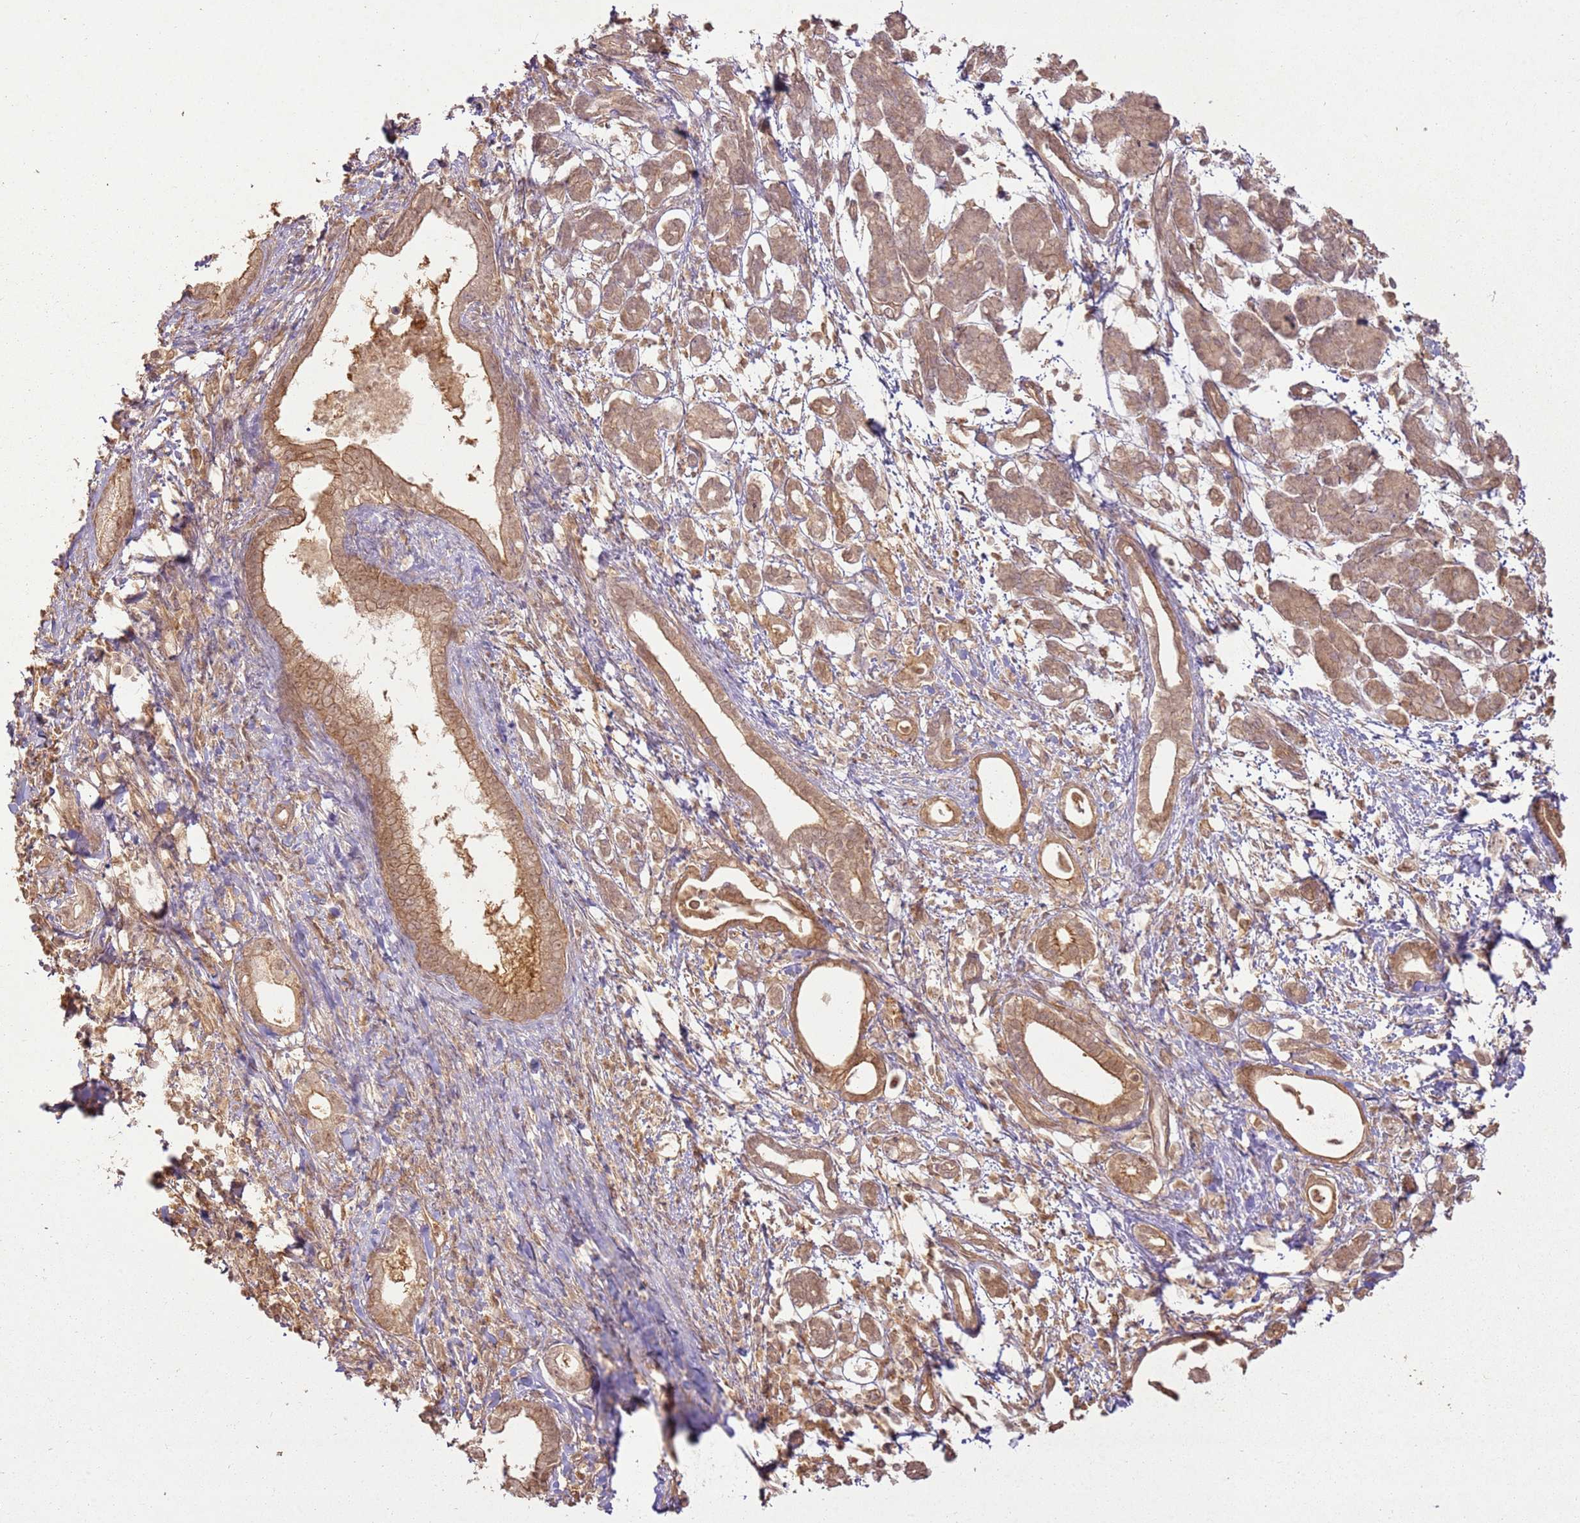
{"staining": {"intensity": "moderate", "quantity": ">75%", "location": "cytoplasmic/membranous"}, "tissue": "pancreatic cancer", "cell_type": "Tumor cells", "image_type": "cancer", "snomed": [{"axis": "morphology", "description": "Adenocarcinoma, NOS"}, {"axis": "topography", "description": "Pancreas"}], "caption": "IHC (DAB (3,3'-diaminobenzidine)) staining of pancreatic cancer reveals moderate cytoplasmic/membranous protein positivity in about >75% of tumor cells.", "gene": "ZNF776", "patient": {"sex": "female", "age": 55}}